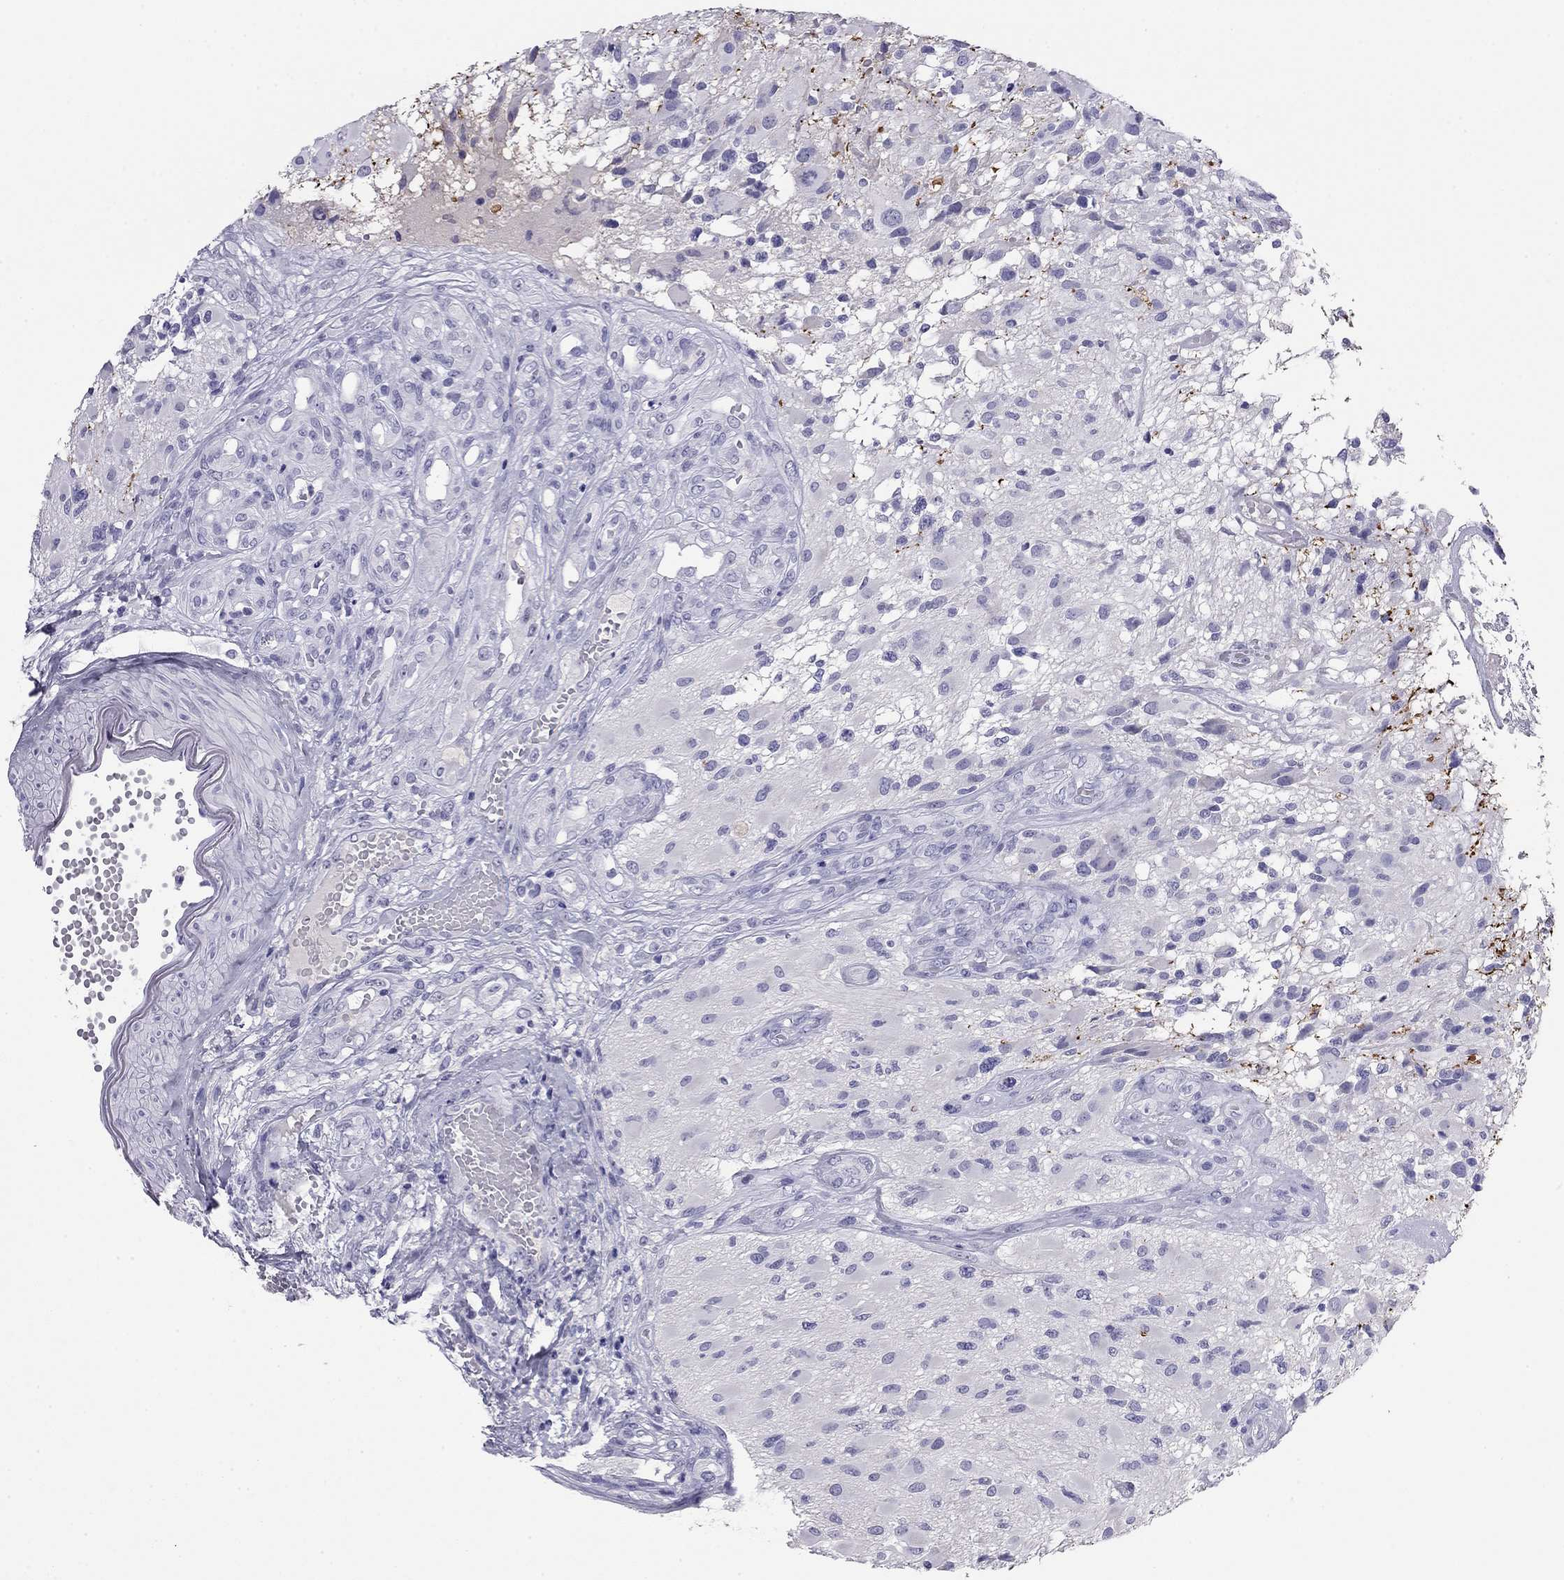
{"staining": {"intensity": "negative", "quantity": "none", "location": "none"}, "tissue": "glioma", "cell_type": "Tumor cells", "image_type": "cancer", "snomed": [{"axis": "morphology", "description": "Glioma, malignant, High grade"}, {"axis": "topography", "description": "Brain"}], "caption": "The image displays no significant expression in tumor cells of malignant high-grade glioma. The staining was performed using DAB (3,3'-diaminobenzidine) to visualize the protein expression in brown, while the nuclei were stained in blue with hematoxylin (Magnification: 20x).", "gene": "ODF4", "patient": {"sex": "female", "age": 63}}